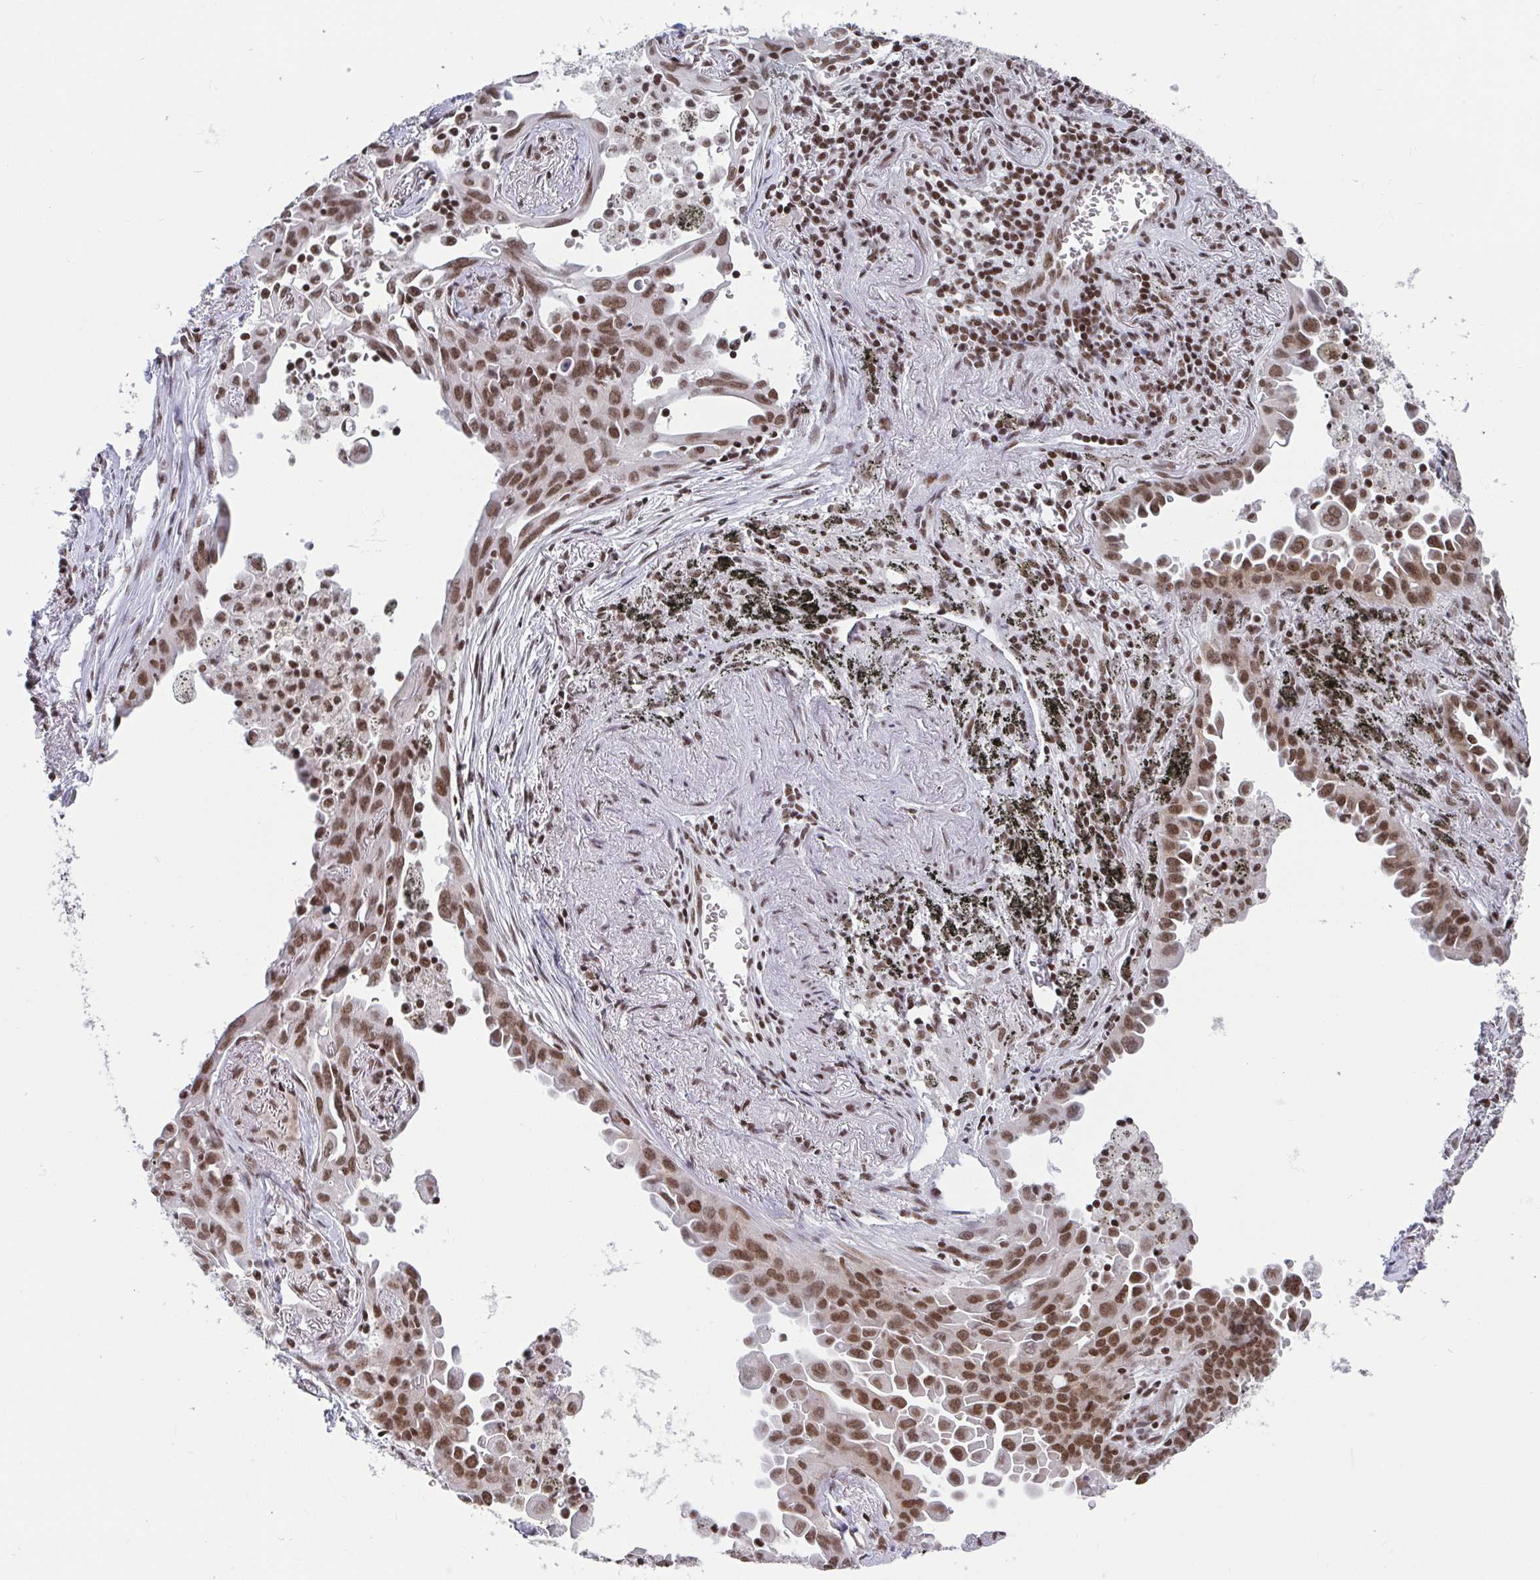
{"staining": {"intensity": "moderate", "quantity": ">75%", "location": "nuclear"}, "tissue": "lung cancer", "cell_type": "Tumor cells", "image_type": "cancer", "snomed": [{"axis": "morphology", "description": "Adenocarcinoma, NOS"}, {"axis": "topography", "description": "Lung"}], "caption": "Protein expression analysis of lung cancer (adenocarcinoma) displays moderate nuclear staining in approximately >75% of tumor cells. Immunohistochemistry (ihc) stains the protein of interest in brown and the nuclei are stained blue.", "gene": "CTCF", "patient": {"sex": "male", "age": 68}}